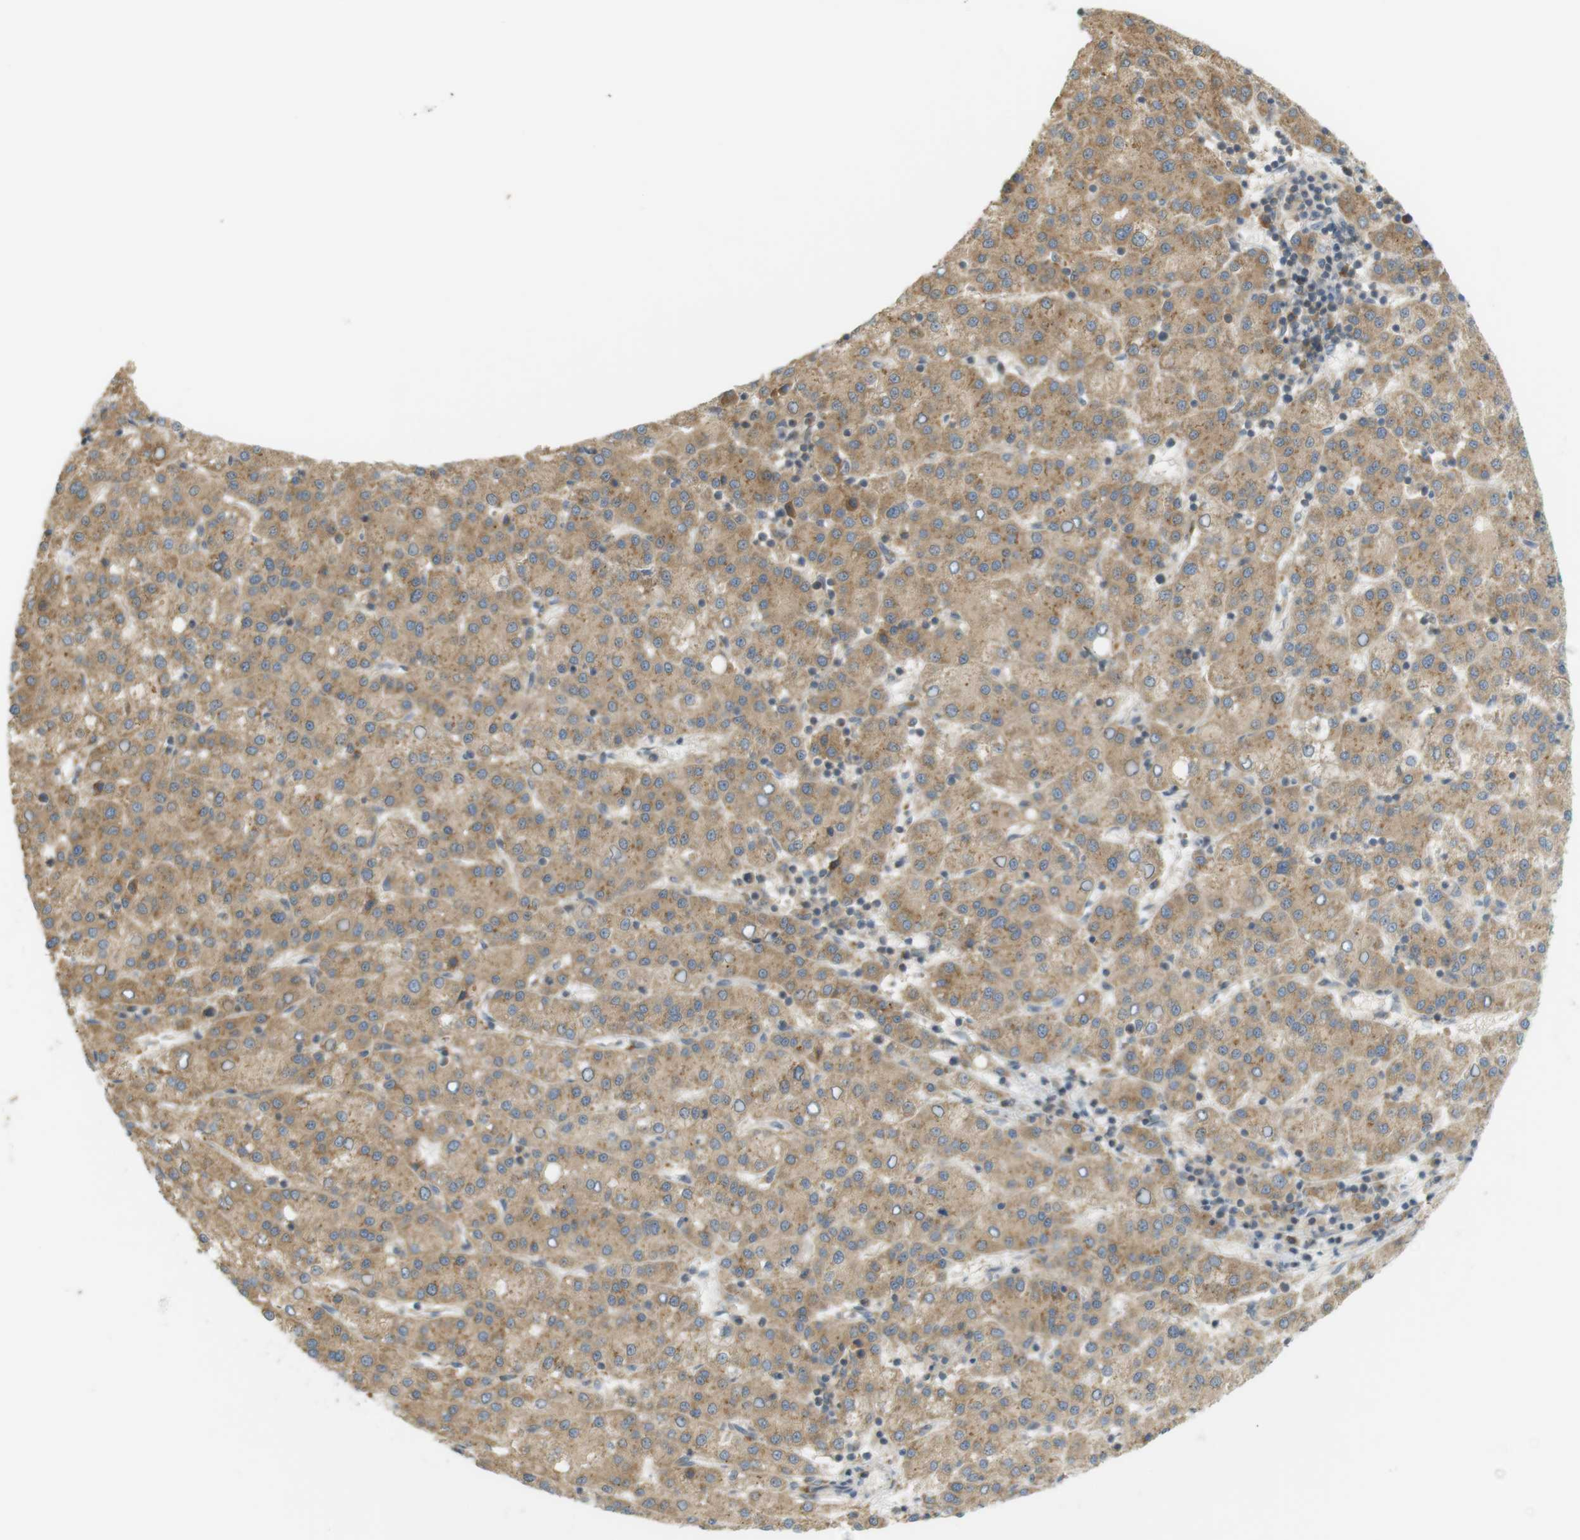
{"staining": {"intensity": "moderate", "quantity": ">75%", "location": "cytoplasmic/membranous"}, "tissue": "liver cancer", "cell_type": "Tumor cells", "image_type": "cancer", "snomed": [{"axis": "morphology", "description": "Carcinoma, Hepatocellular, NOS"}, {"axis": "topography", "description": "Liver"}], "caption": "An IHC micrograph of neoplastic tissue is shown. Protein staining in brown labels moderate cytoplasmic/membranous positivity in hepatocellular carcinoma (liver) within tumor cells. (DAB IHC, brown staining for protein, blue staining for nuclei).", "gene": "CLRN3", "patient": {"sex": "female", "age": 58}}